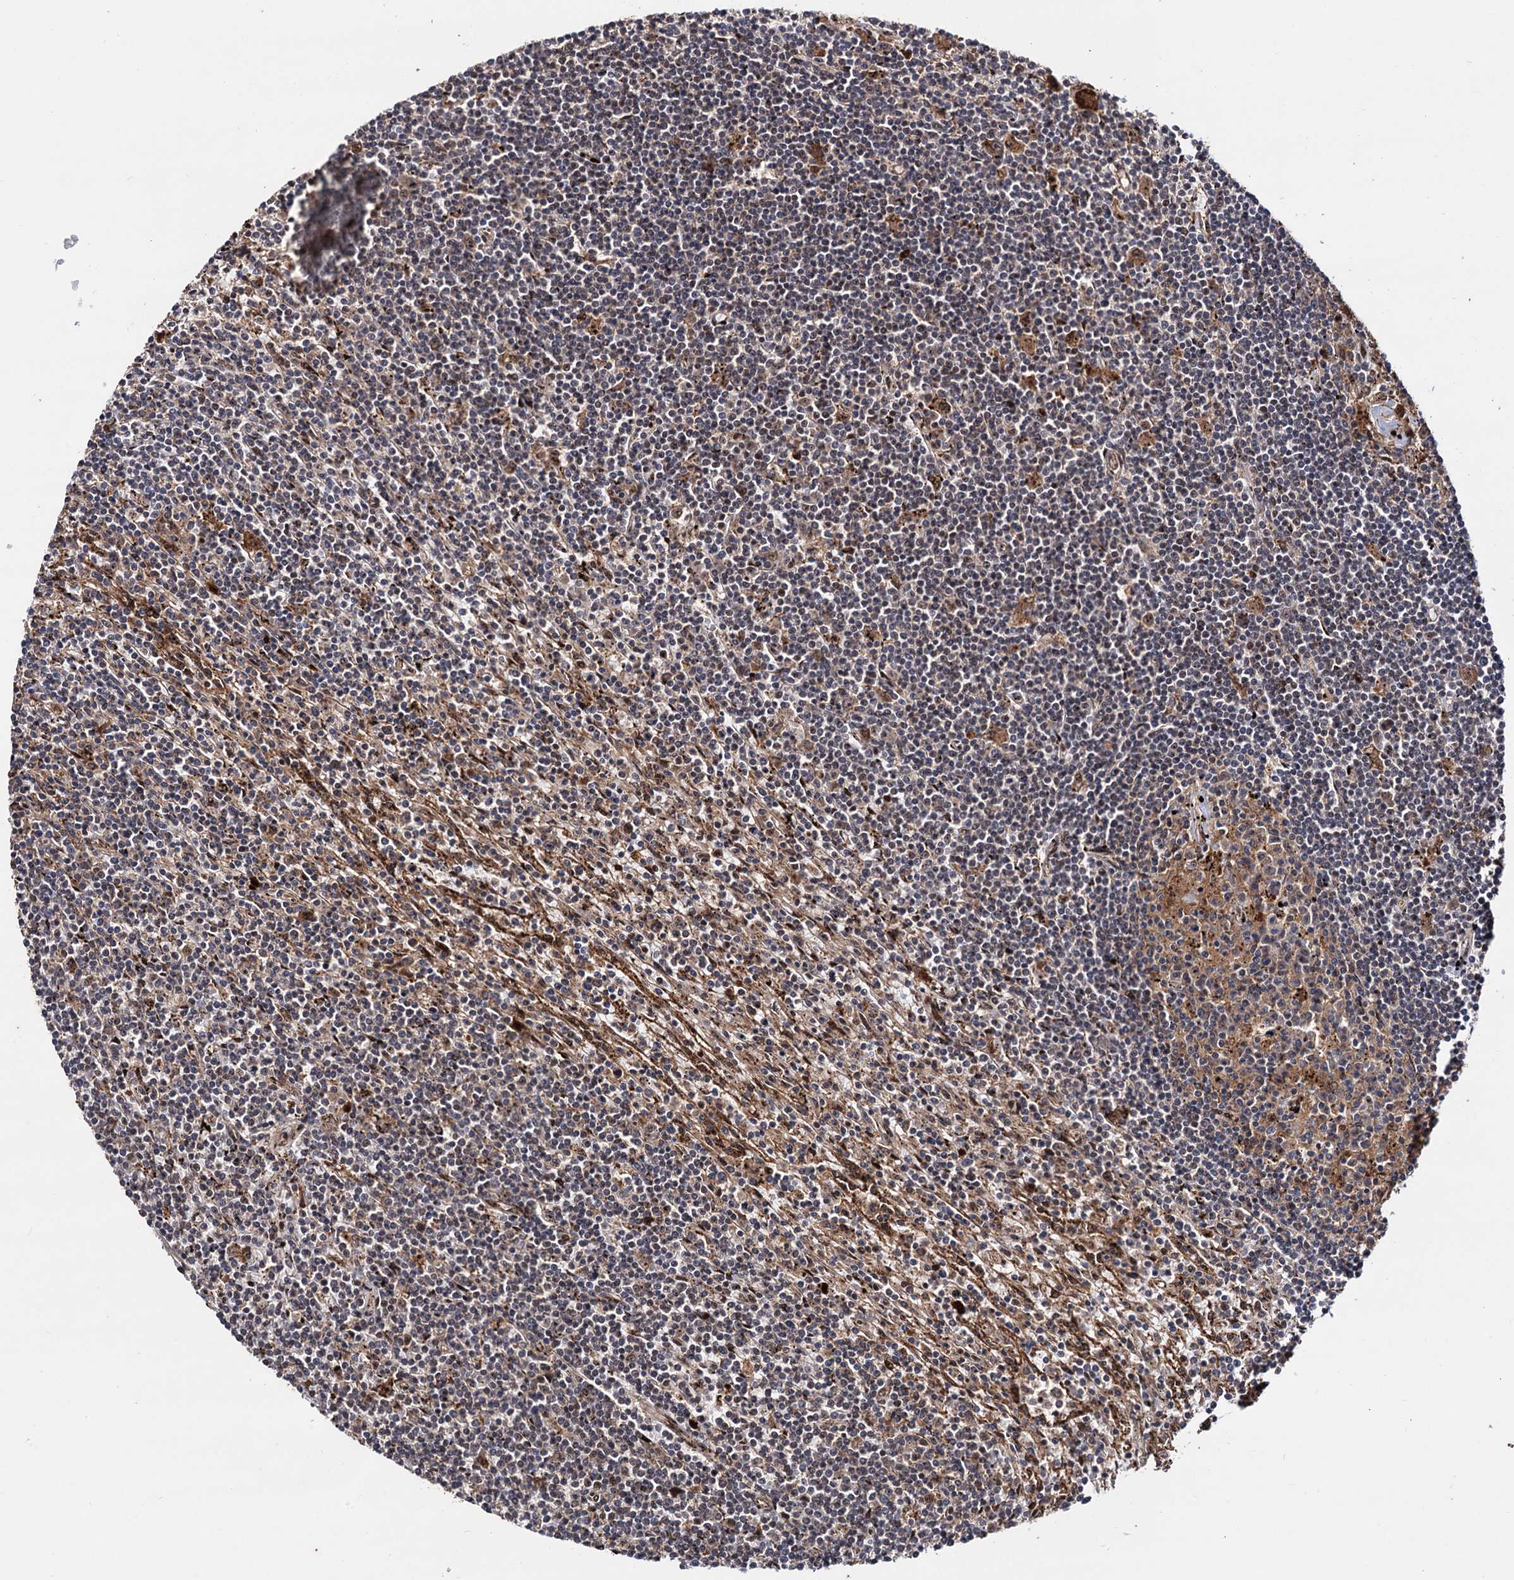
{"staining": {"intensity": "moderate", "quantity": "<25%", "location": "nuclear"}, "tissue": "lymphoma", "cell_type": "Tumor cells", "image_type": "cancer", "snomed": [{"axis": "morphology", "description": "Malignant lymphoma, non-Hodgkin's type, Low grade"}, {"axis": "topography", "description": "Spleen"}], "caption": "IHC of human lymphoma demonstrates low levels of moderate nuclear staining in about <25% of tumor cells.", "gene": "PIGB", "patient": {"sex": "male", "age": 76}}